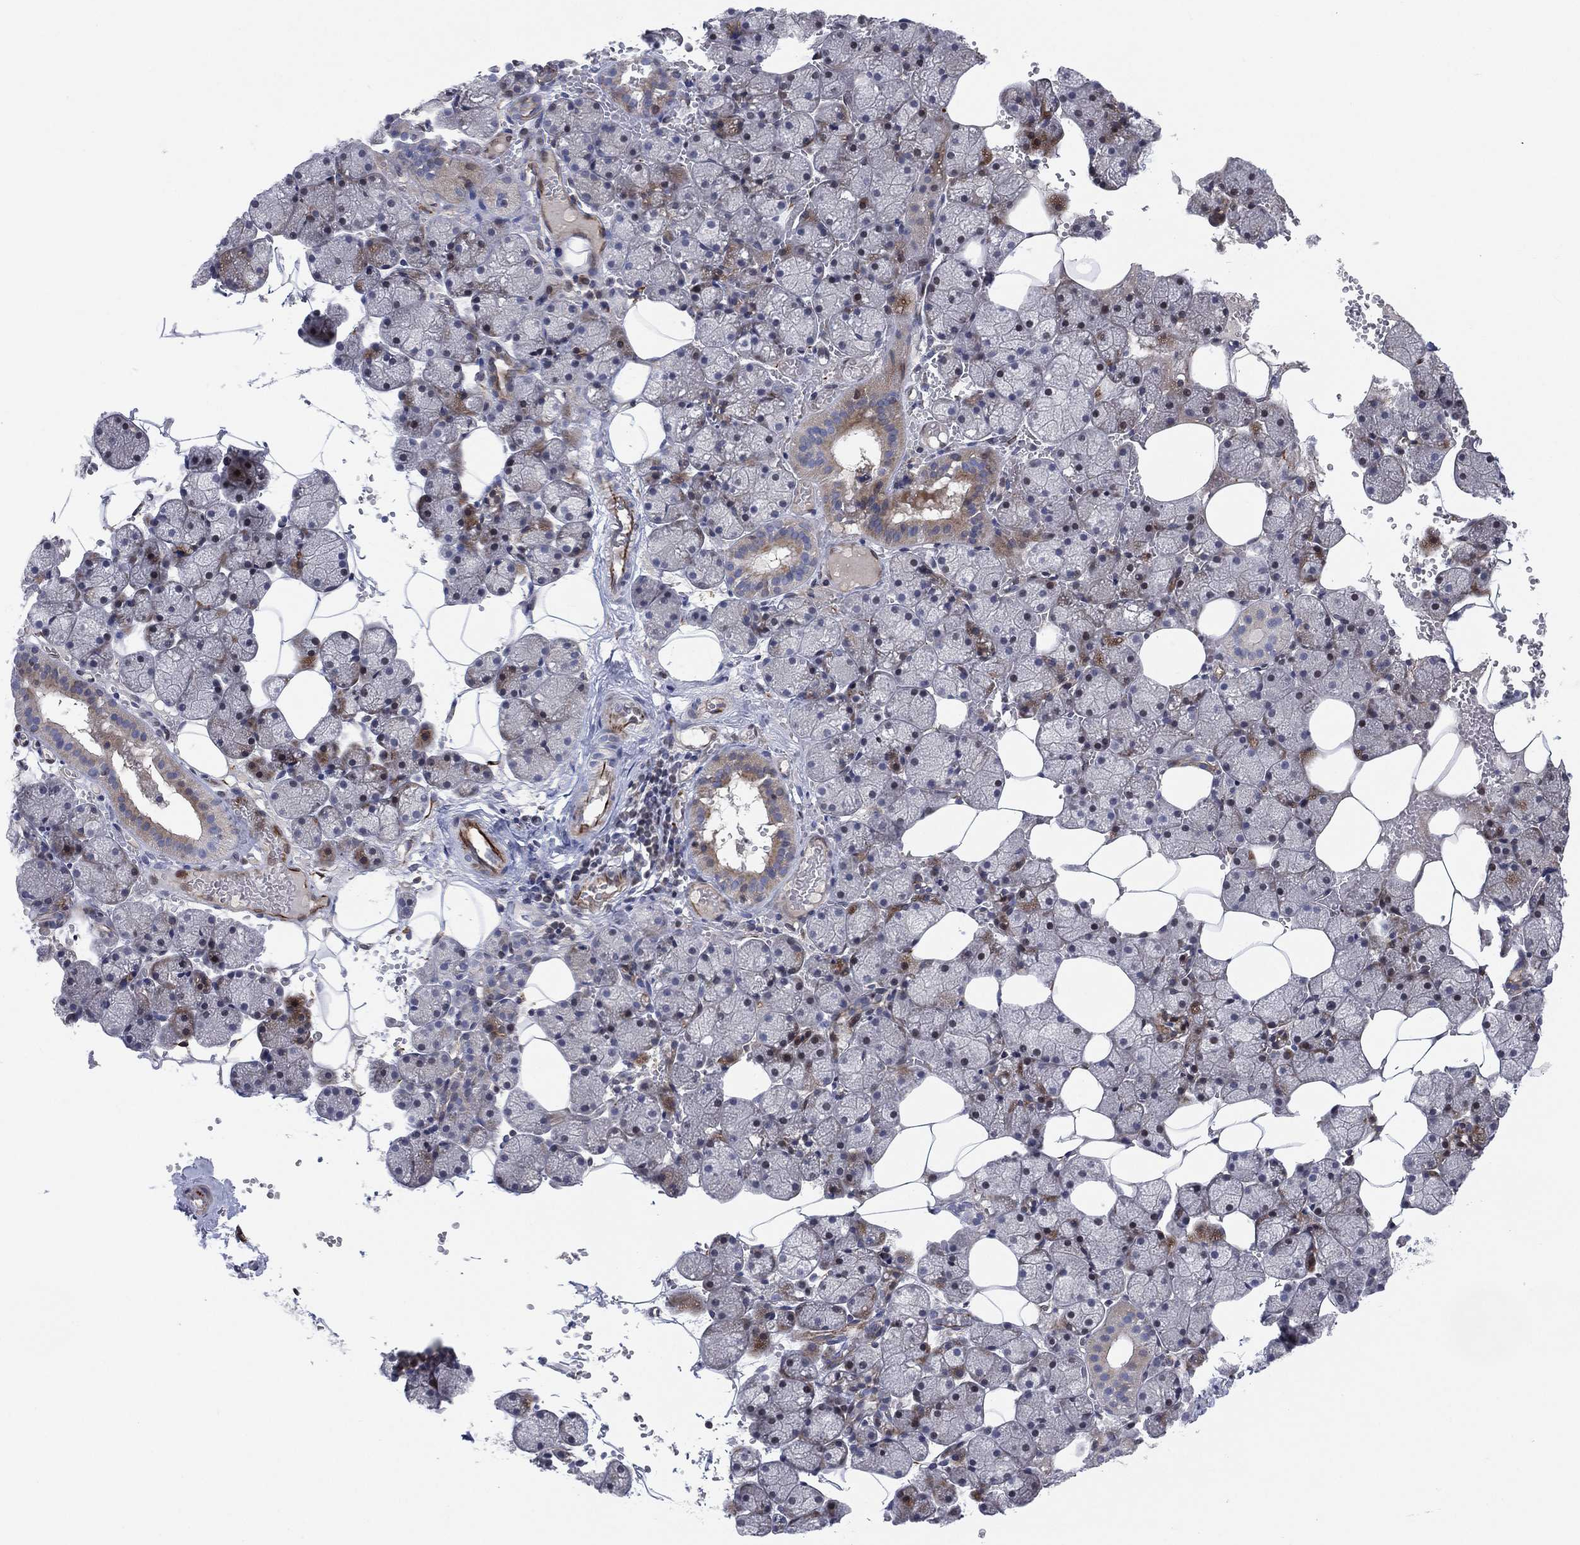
{"staining": {"intensity": "weak", "quantity": "<25%", "location": "cytoplasmic/membranous"}, "tissue": "salivary gland", "cell_type": "Glandular cells", "image_type": "normal", "snomed": [{"axis": "morphology", "description": "Normal tissue, NOS"}, {"axis": "topography", "description": "Salivary gland"}], "caption": "Immunohistochemistry (IHC) micrograph of normal salivary gland: human salivary gland stained with DAB (3,3'-diaminobenzidine) shows no significant protein expression in glandular cells.", "gene": "FLI1", "patient": {"sex": "male", "age": 38}}